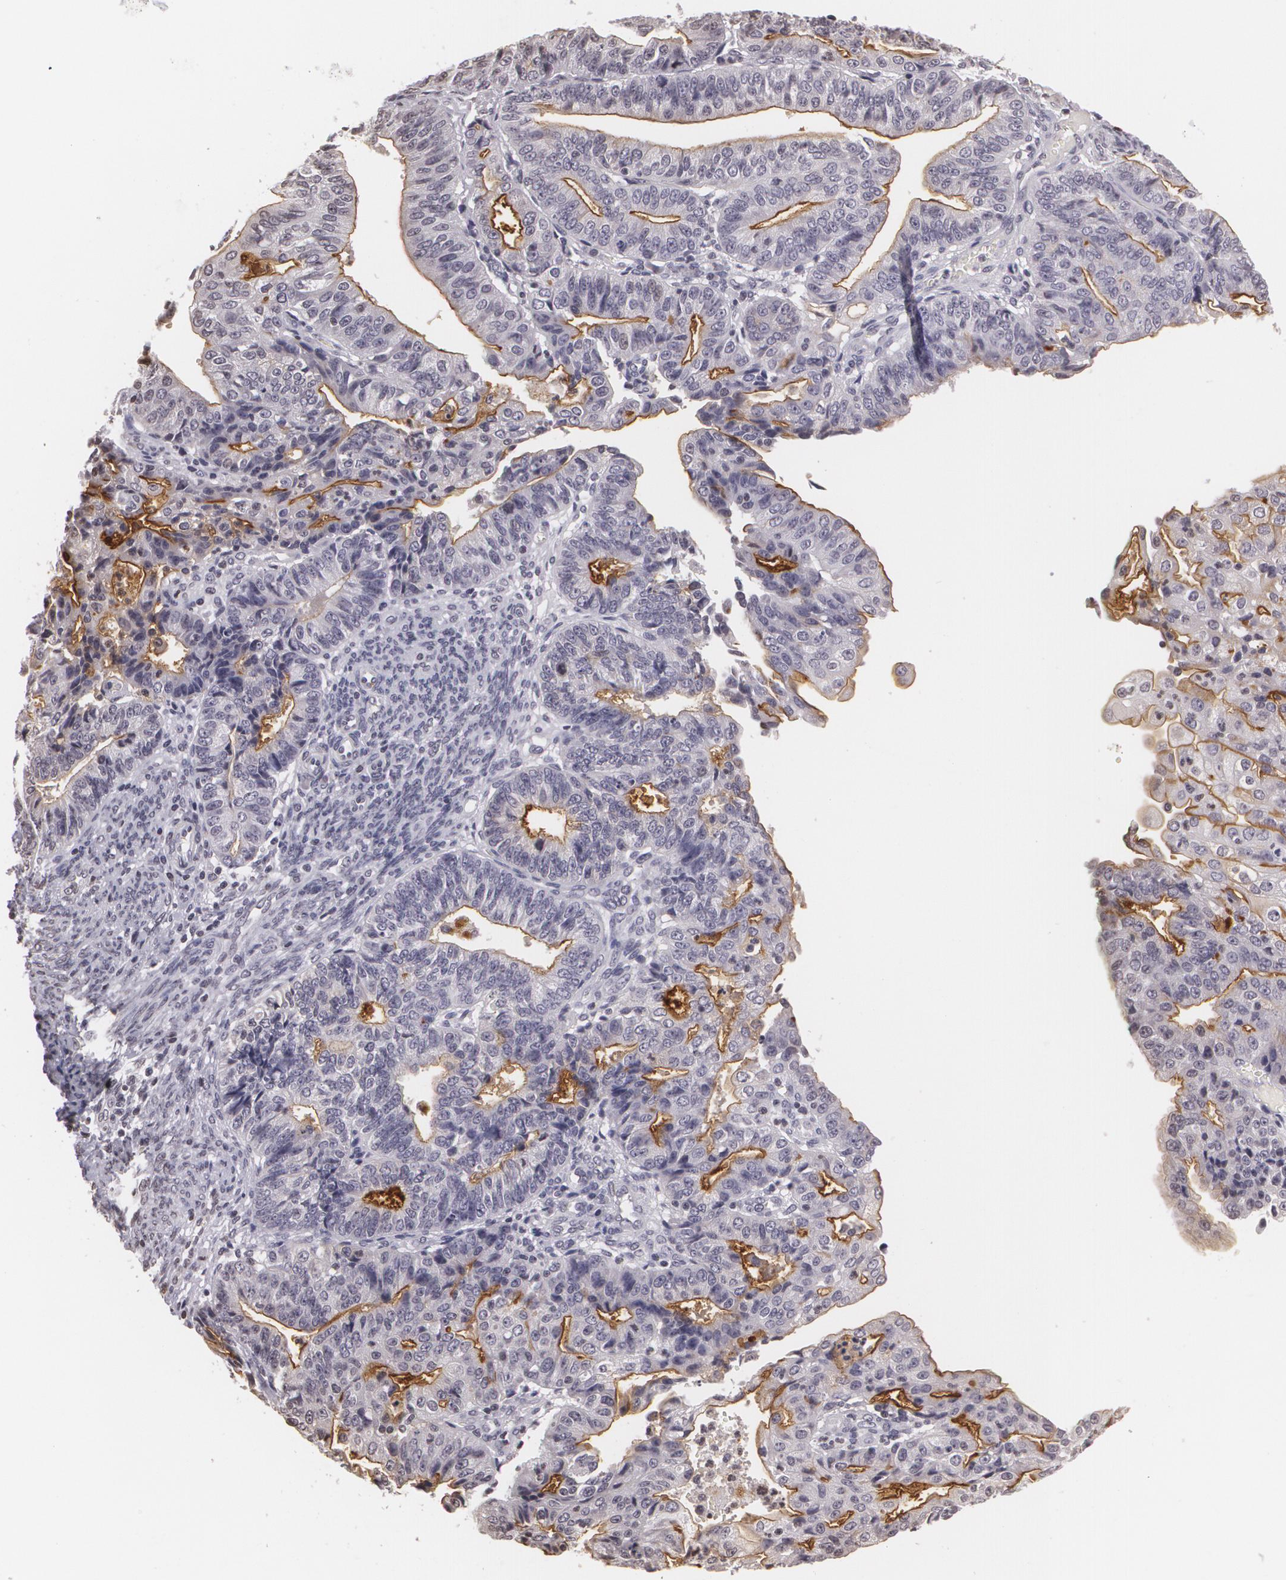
{"staining": {"intensity": "moderate", "quantity": ">75%", "location": "cytoplasmic/membranous"}, "tissue": "endometrial cancer", "cell_type": "Tumor cells", "image_type": "cancer", "snomed": [{"axis": "morphology", "description": "Adenocarcinoma, NOS"}, {"axis": "topography", "description": "Endometrium"}], "caption": "Immunohistochemistry image of neoplastic tissue: human endometrial cancer (adenocarcinoma) stained using immunohistochemistry shows medium levels of moderate protein expression localized specifically in the cytoplasmic/membranous of tumor cells, appearing as a cytoplasmic/membranous brown color.", "gene": "MUC1", "patient": {"sex": "female", "age": 56}}